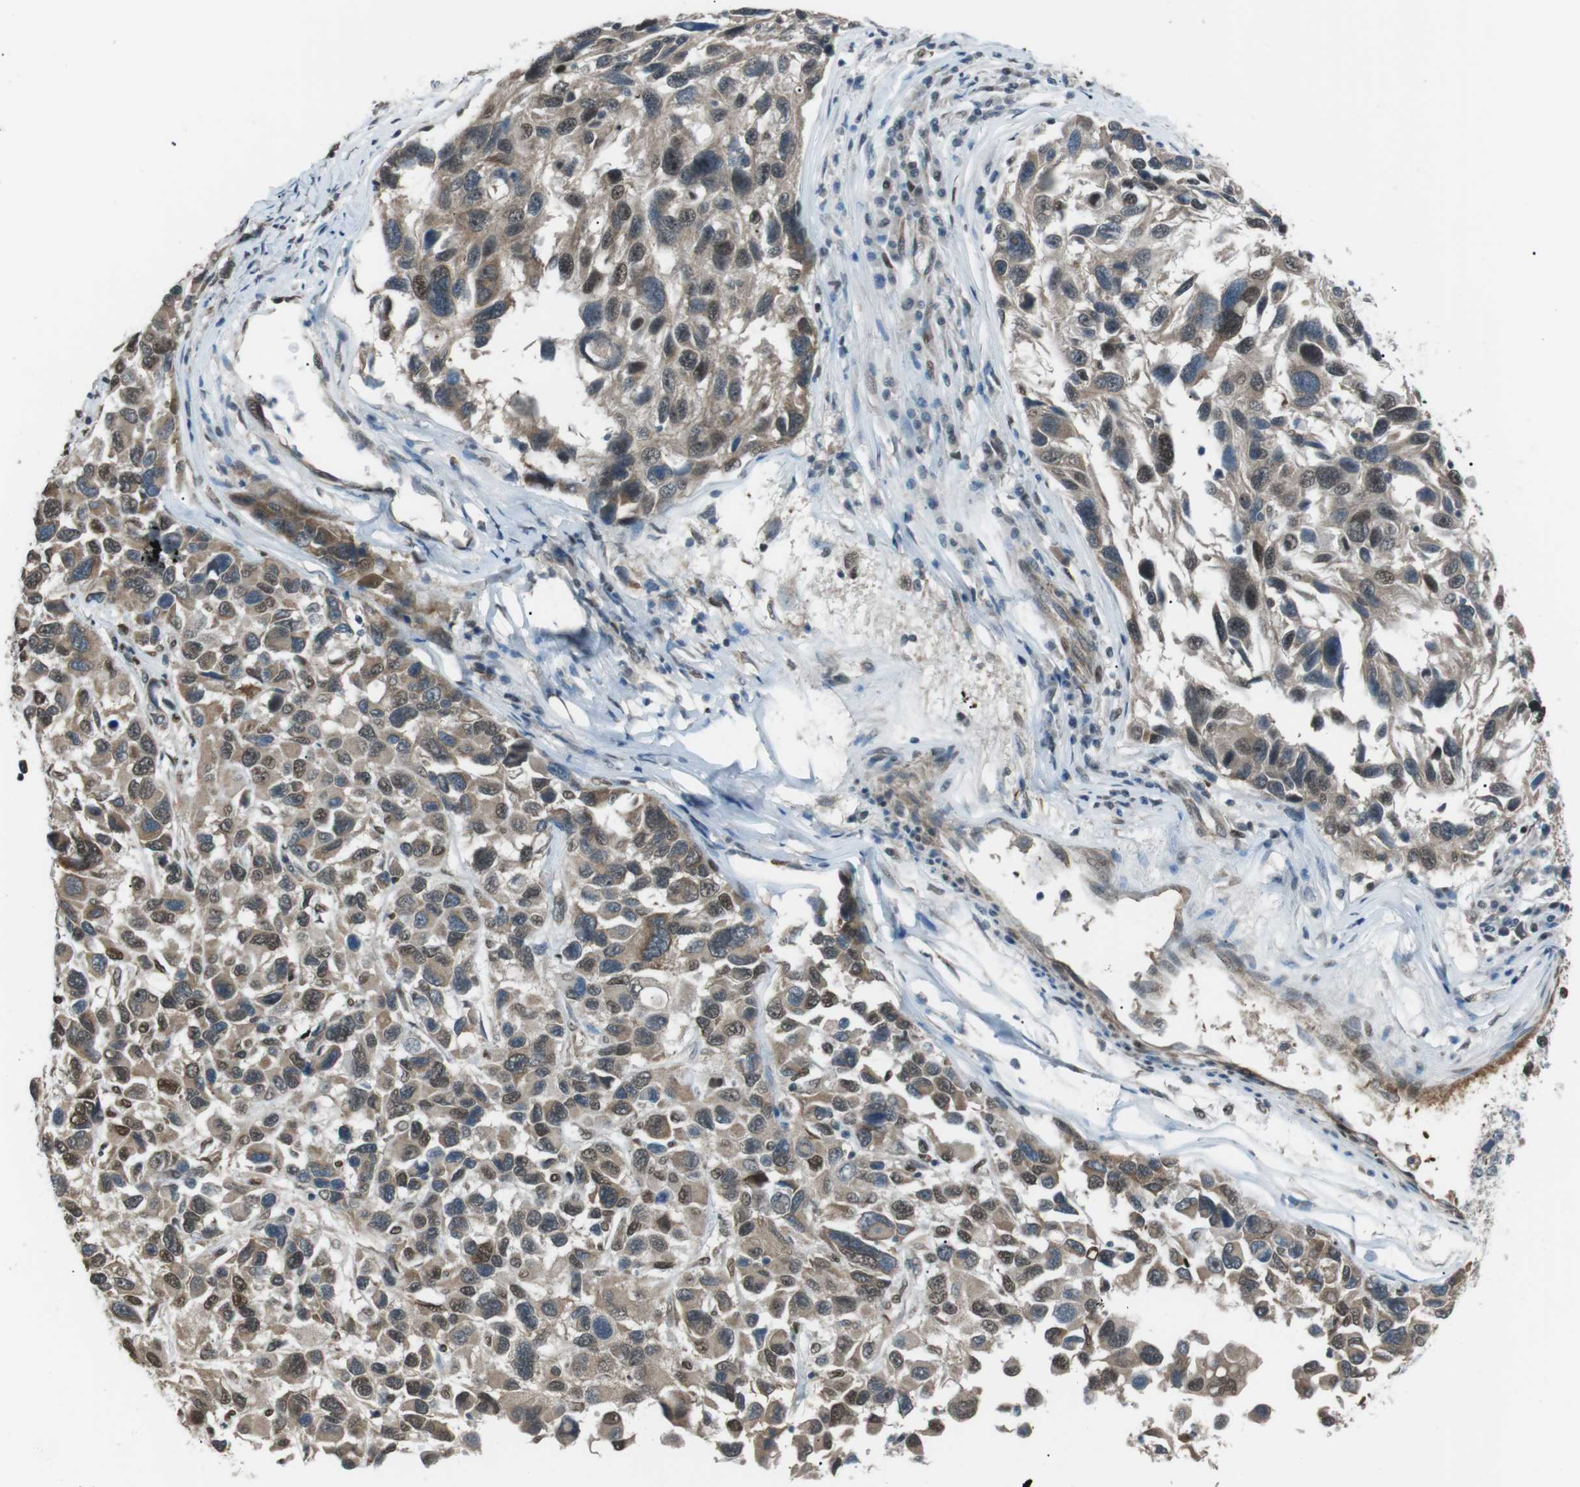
{"staining": {"intensity": "moderate", "quantity": "25%-75%", "location": "cytoplasmic/membranous,nuclear"}, "tissue": "melanoma", "cell_type": "Tumor cells", "image_type": "cancer", "snomed": [{"axis": "morphology", "description": "Malignant melanoma, NOS"}, {"axis": "topography", "description": "Skin"}], "caption": "IHC photomicrograph of neoplastic tissue: melanoma stained using IHC demonstrates medium levels of moderate protein expression localized specifically in the cytoplasmic/membranous and nuclear of tumor cells, appearing as a cytoplasmic/membranous and nuclear brown color.", "gene": "SRPK2", "patient": {"sex": "male", "age": 53}}